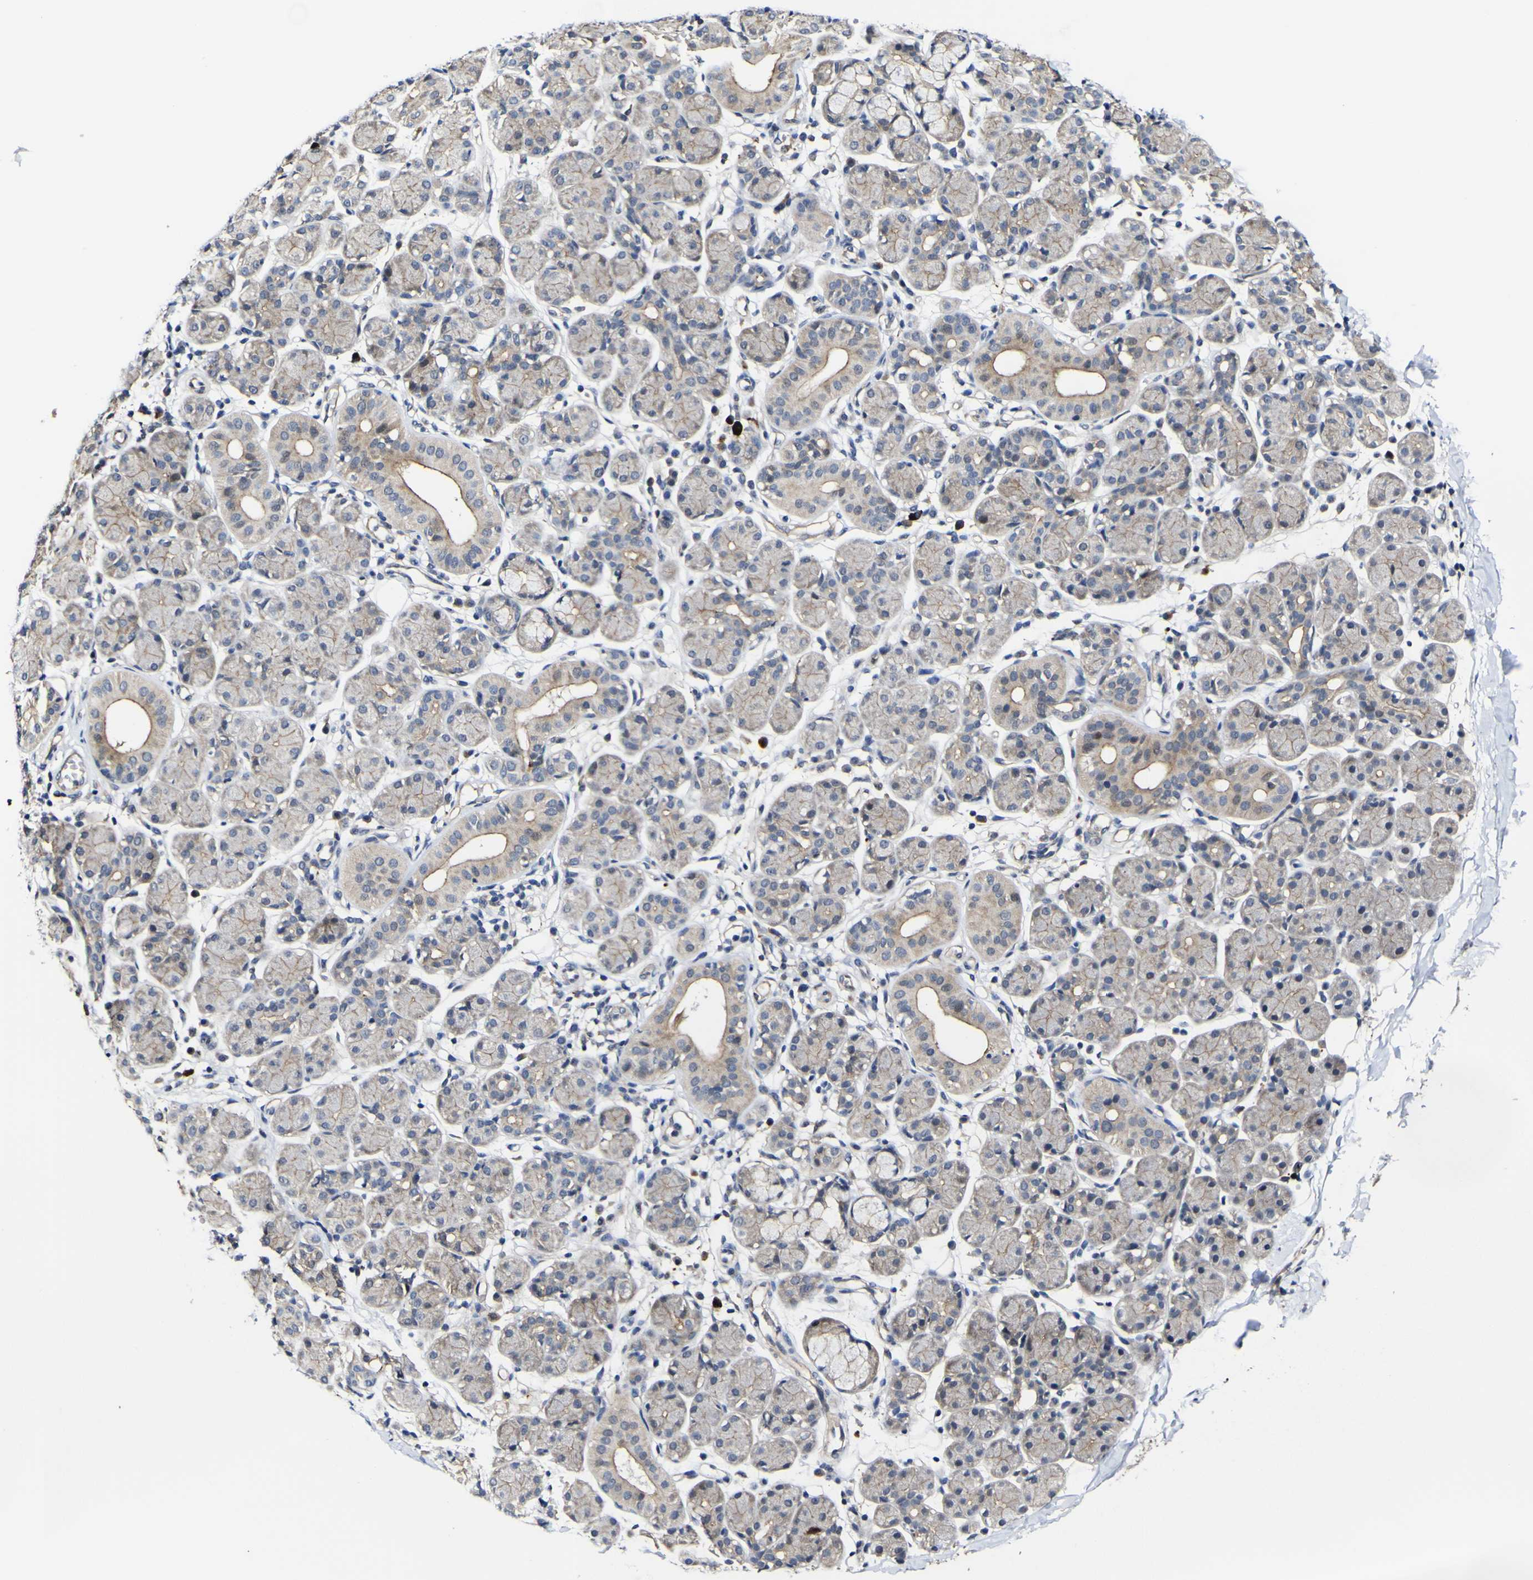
{"staining": {"intensity": "weak", "quantity": "25%-75%", "location": "cytoplasmic/membranous"}, "tissue": "salivary gland", "cell_type": "Glandular cells", "image_type": "normal", "snomed": [{"axis": "morphology", "description": "Normal tissue, NOS"}, {"axis": "morphology", "description": "Inflammation, NOS"}, {"axis": "topography", "description": "Lymph node"}, {"axis": "topography", "description": "Salivary gland"}], "caption": "Benign salivary gland exhibits weak cytoplasmic/membranous positivity in approximately 25%-75% of glandular cells, visualized by immunohistochemistry.", "gene": "CCL2", "patient": {"sex": "male", "age": 3}}